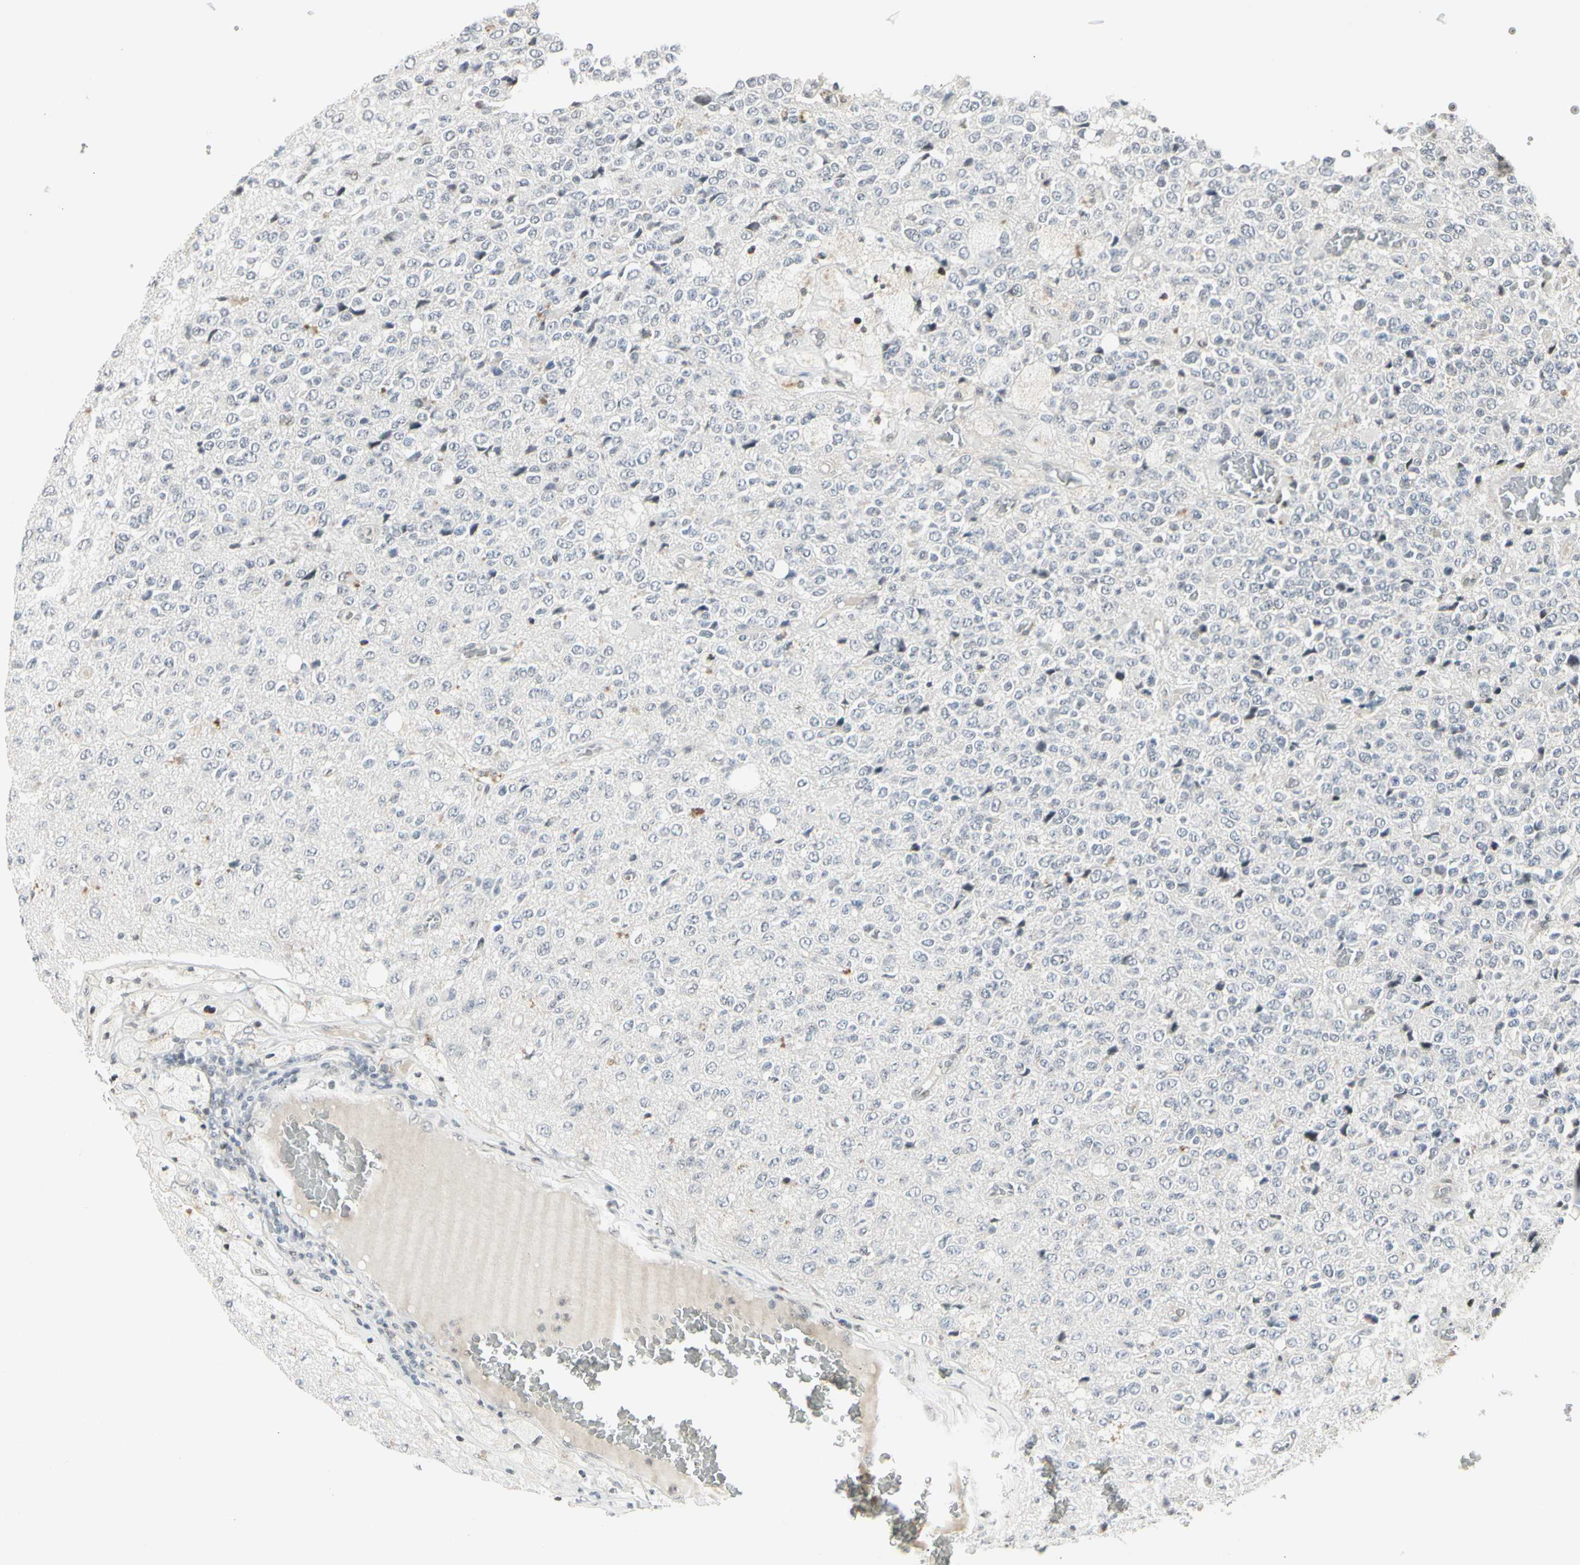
{"staining": {"intensity": "negative", "quantity": "none", "location": "none"}, "tissue": "glioma", "cell_type": "Tumor cells", "image_type": "cancer", "snomed": [{"axis": "morphology", "description": "Glioma, malignant, High grade"}, {"axis": "topography", "description": "pancreas cauda"}], "caption": "This micrograph is of malignant glioma (high-grade) stained with immunohistochemistry (IHC) to label a protein in brown with the nuclei are counter-stained blue. There is no positivity in tumor cells.", "gene": "FOXJ2", "patient": {"sex": "male", "age": 60}}